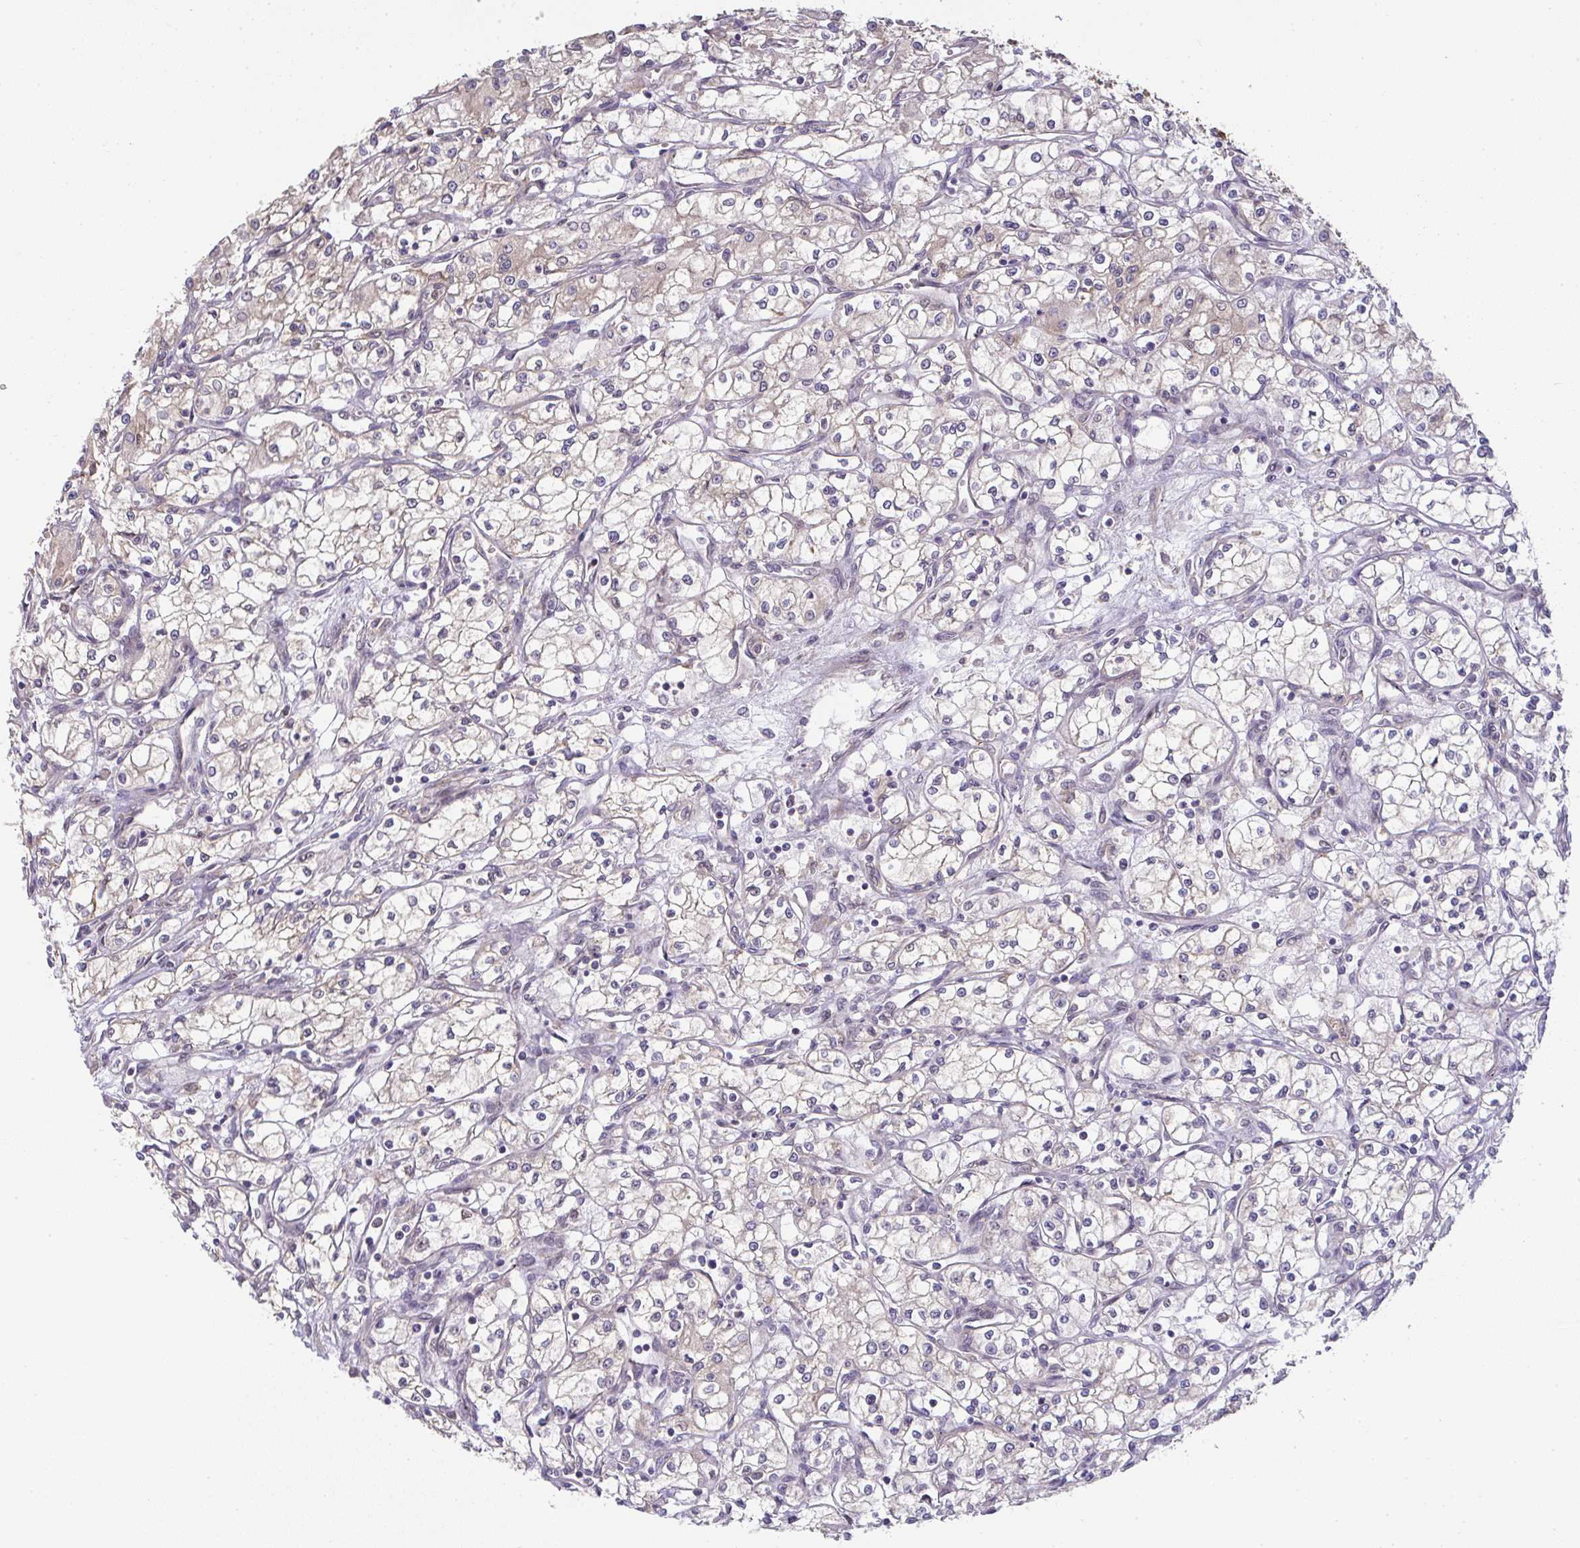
{"staining": {"intensity": "weak", "quantity": "<25%", "location": "cytoplasmic/membranous"}, "tissue": "renal cancer", "cell_type": "Tumor cells", "image_type": "cancer", "snomed": [{"axis": "morphology", "description": "Adenocarcinoma, NOS"}, {"axis": "topography", "description": "Kidney"}], "caption": "Human renal cancer (adenocarcinoma) stained for a protein using immunohistochemistry (IHC) reveals no staining in tumor cells.", "gene": "EEF1AKMT1", "patient": {"sex": "male", "age": 59}}